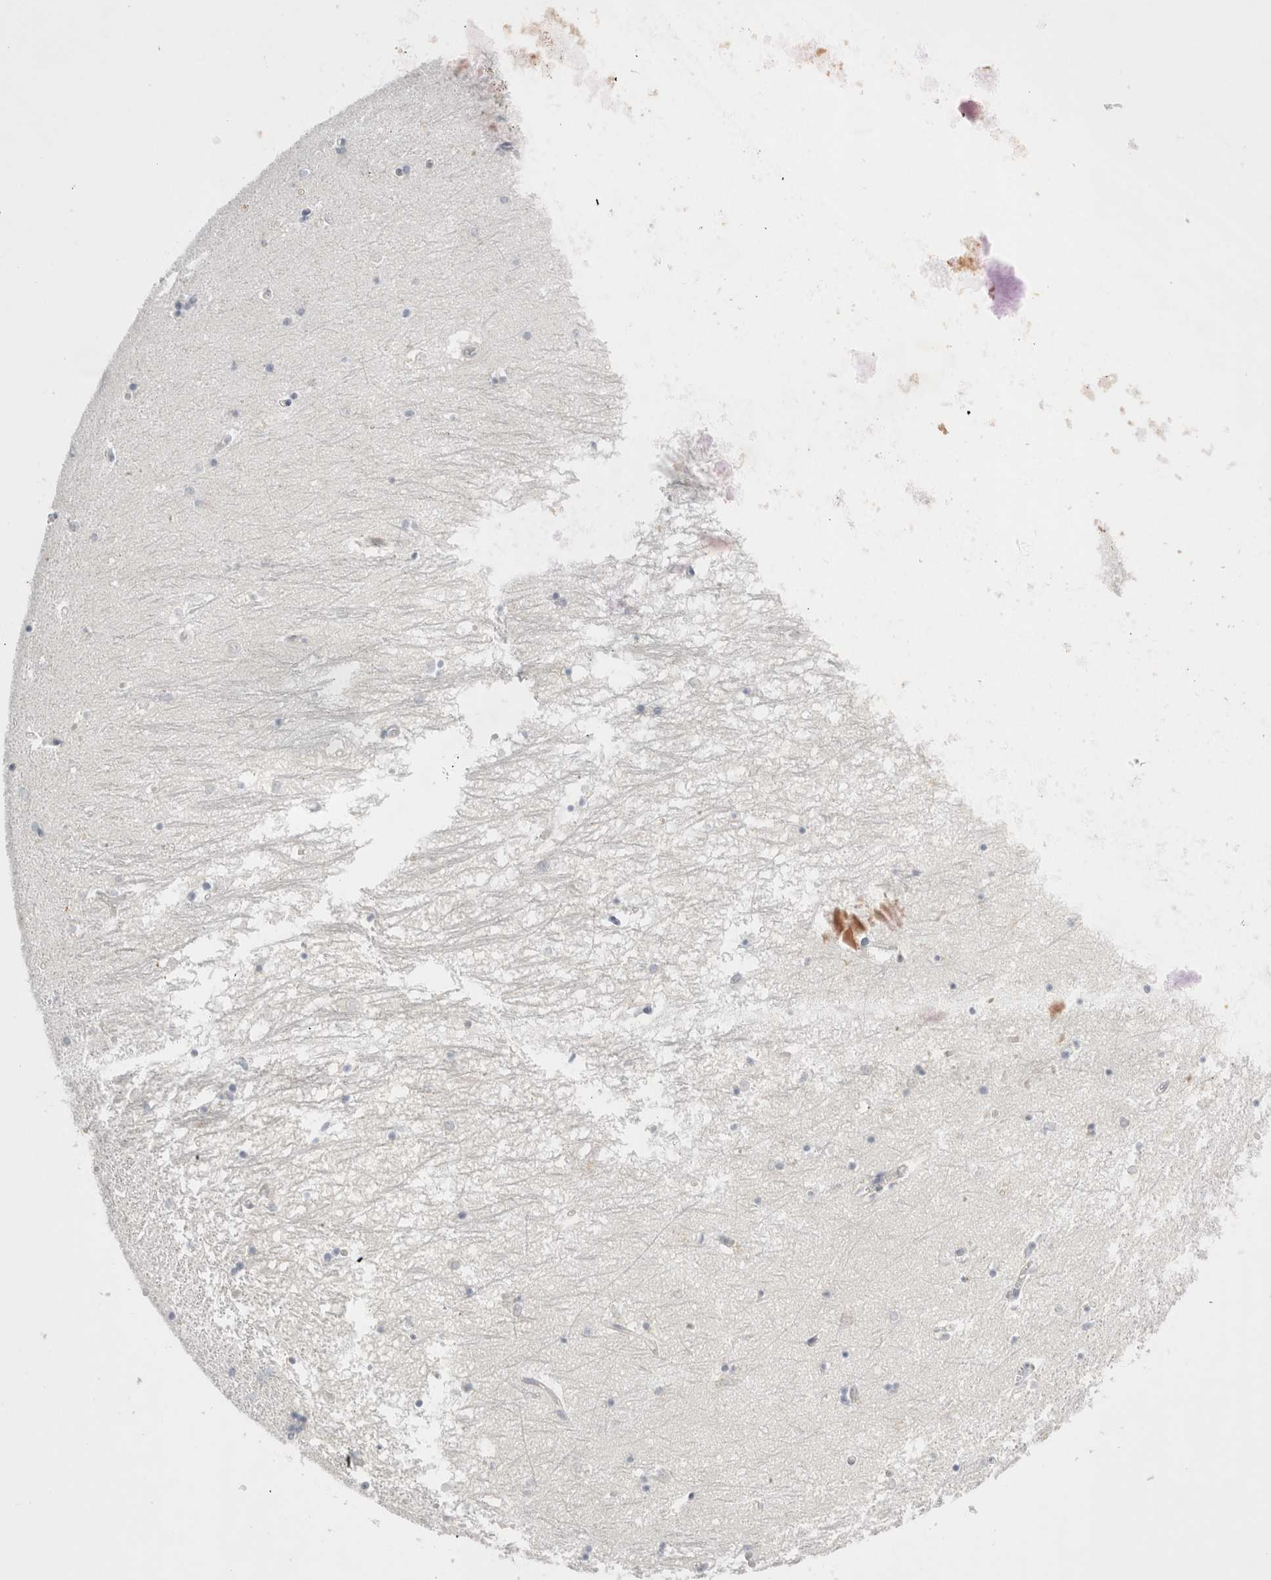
{"staining": {"intensity": "negative", "quantity": "none", "location": "none"}, "tissue": "hippocampus", "cell_type": "Glial cells", "image_type": "normal", "snomed": [{"axis": "morphology", "description": "Normal tissue, NOS"}, {"axis": "topography", "description": "Hippocampus"}], "caption": "A high-resolution photomicrograph shows immunohistochemistry (IHC) staining of normal hippocampus, which demonstrates no significant staining in glial cells. Brightfield microscopy of IHC stained with DAB (3,3'-diaminobenzidine) (brown) and hematoxylin (blue), captured at high magnification.", "gene": "ZNF23", "patient": {"sex": "male", "age": 70}}